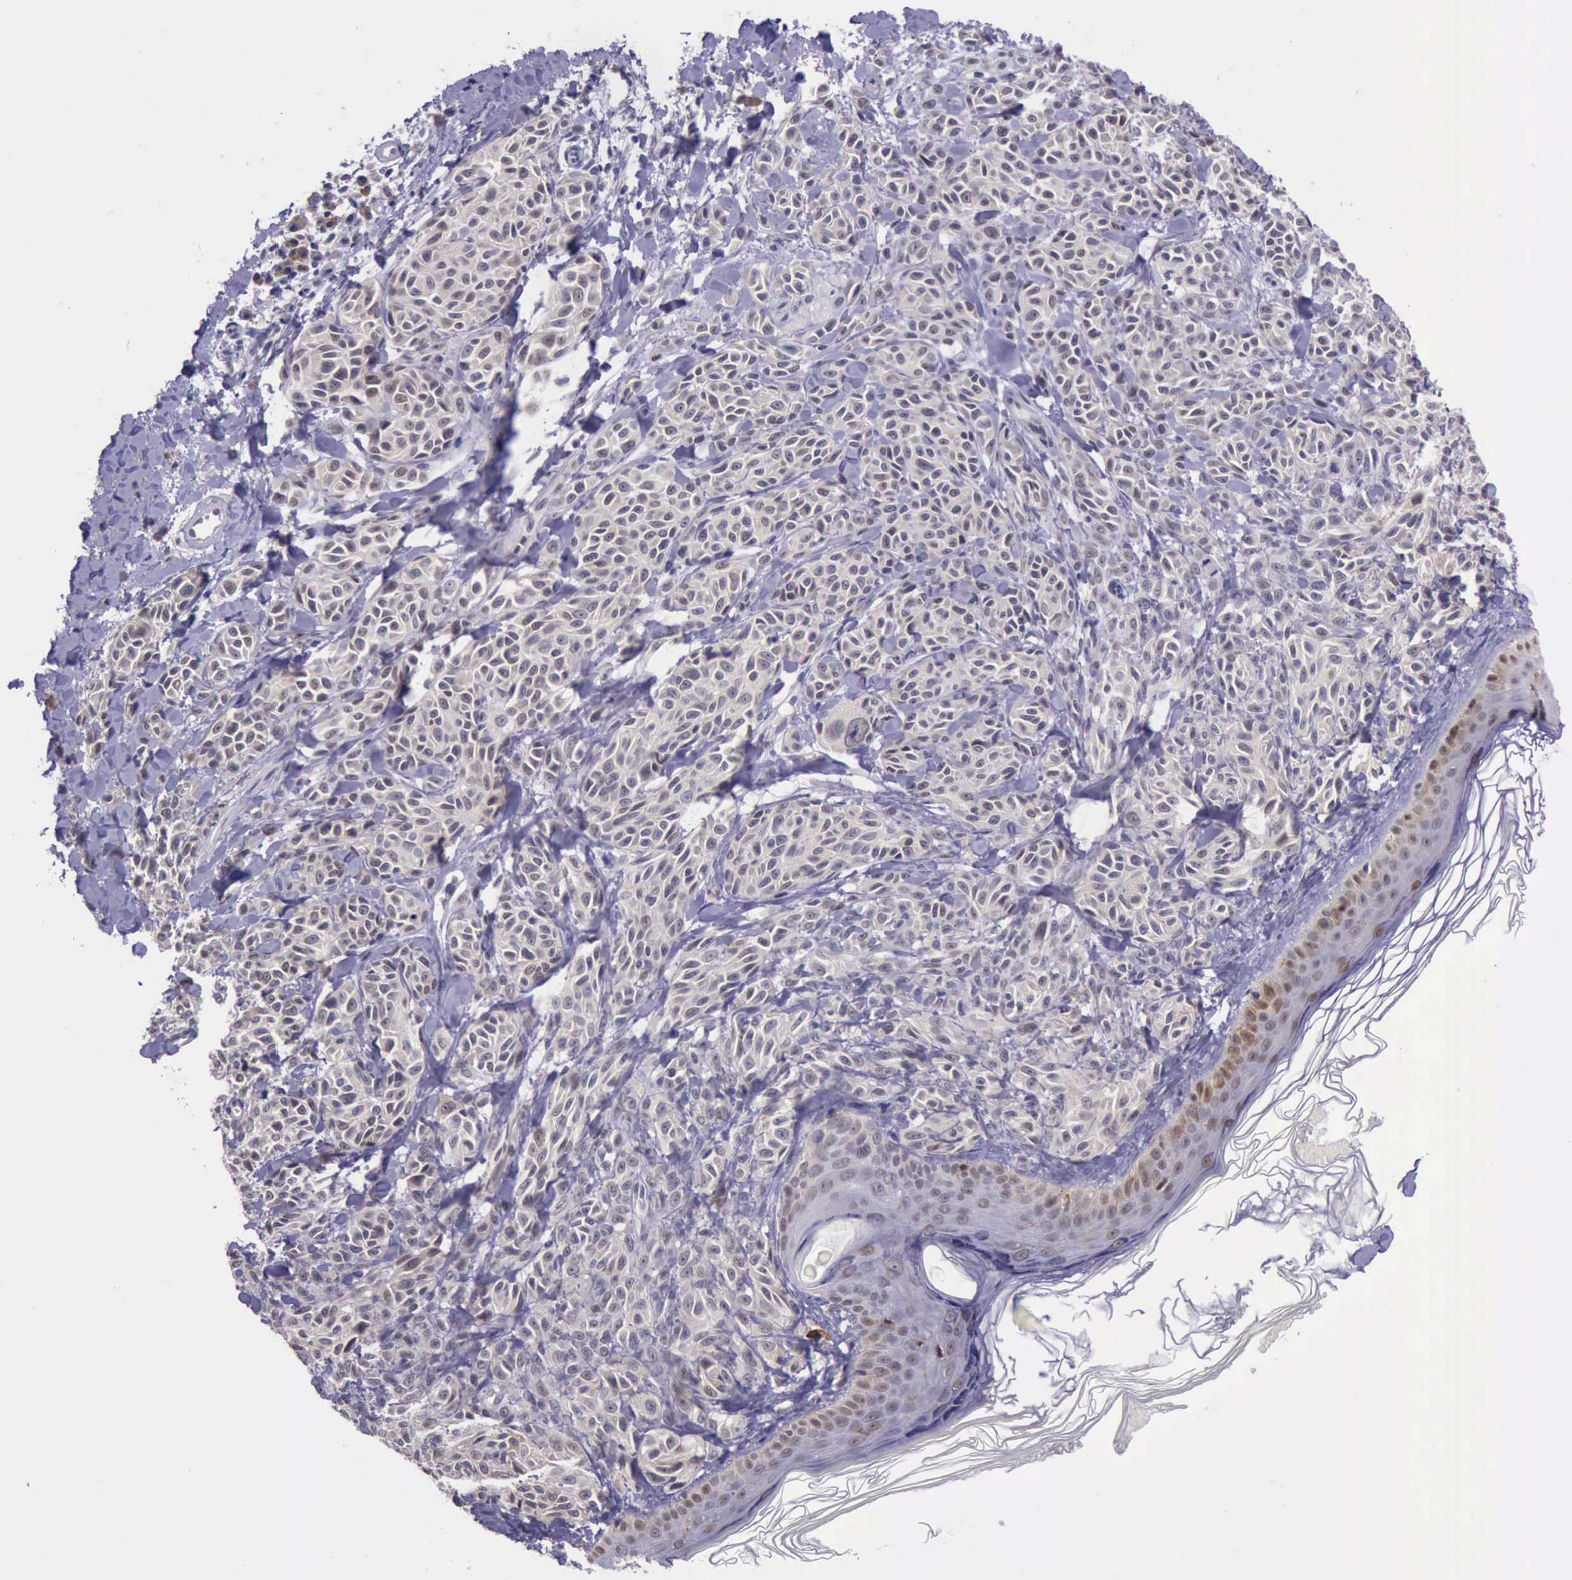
{"staining": {"intensity": "weak", "quantity": ">75%", "location": "cytoplasmic/membranous"}, "tissue": "melanoma", "cell_type": "Tumor cells", "image_type": "cancer", "snomed": [{"axis": "morphology", "description": "Malignant melanoma, NOS"}, {"axis": "topography", "description": "Skin"}], "caption": "Protein expression analysis of melanoma demonstrates weak cytoplasmic/membranous positivity in about >75% of tumor cells.", "gene": "PLEK2", "patient": {"sex": "female", "age": 73}}